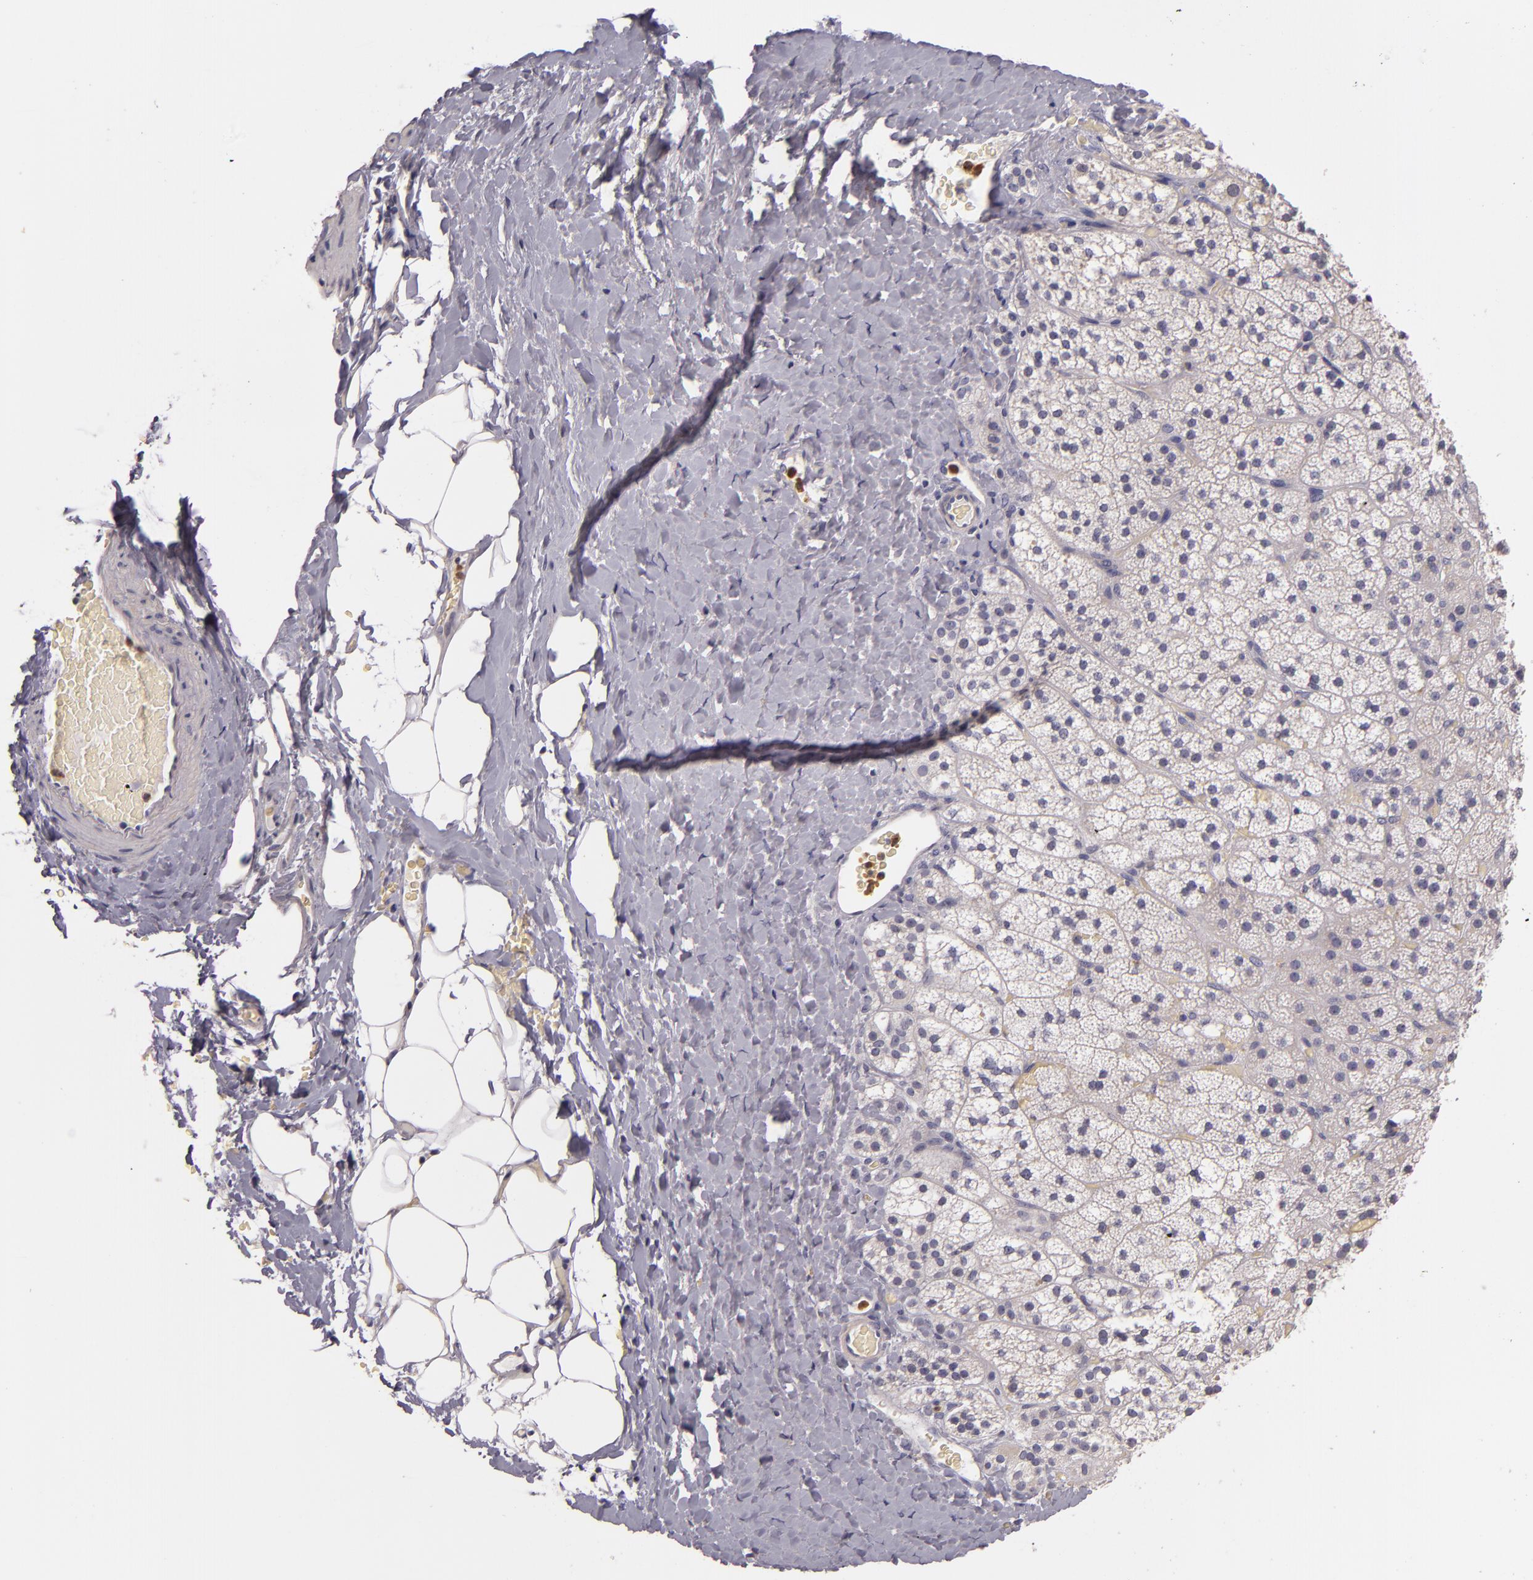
{"staining": {"intensity": "weak", "quantity": "<25%", "location": "cytoplasmic/membranous"}, "tissue": "adrenal gland", "cell_type": "Glandular cells", "image_type": "normal", "snomed": [{"axis": "morphology", "description": "Normal tissue, NOS"}, {"axis": "topography", "description": "Adrenal gland"}], "caption": "Immunohistochemistry micrograph of unremarkable adrenal gland: adrenal gland stained with DAB shows no significant protein staining in glandular cells.", "gene": "TLR8", "patient": {"sex": "male", "age": 53}}